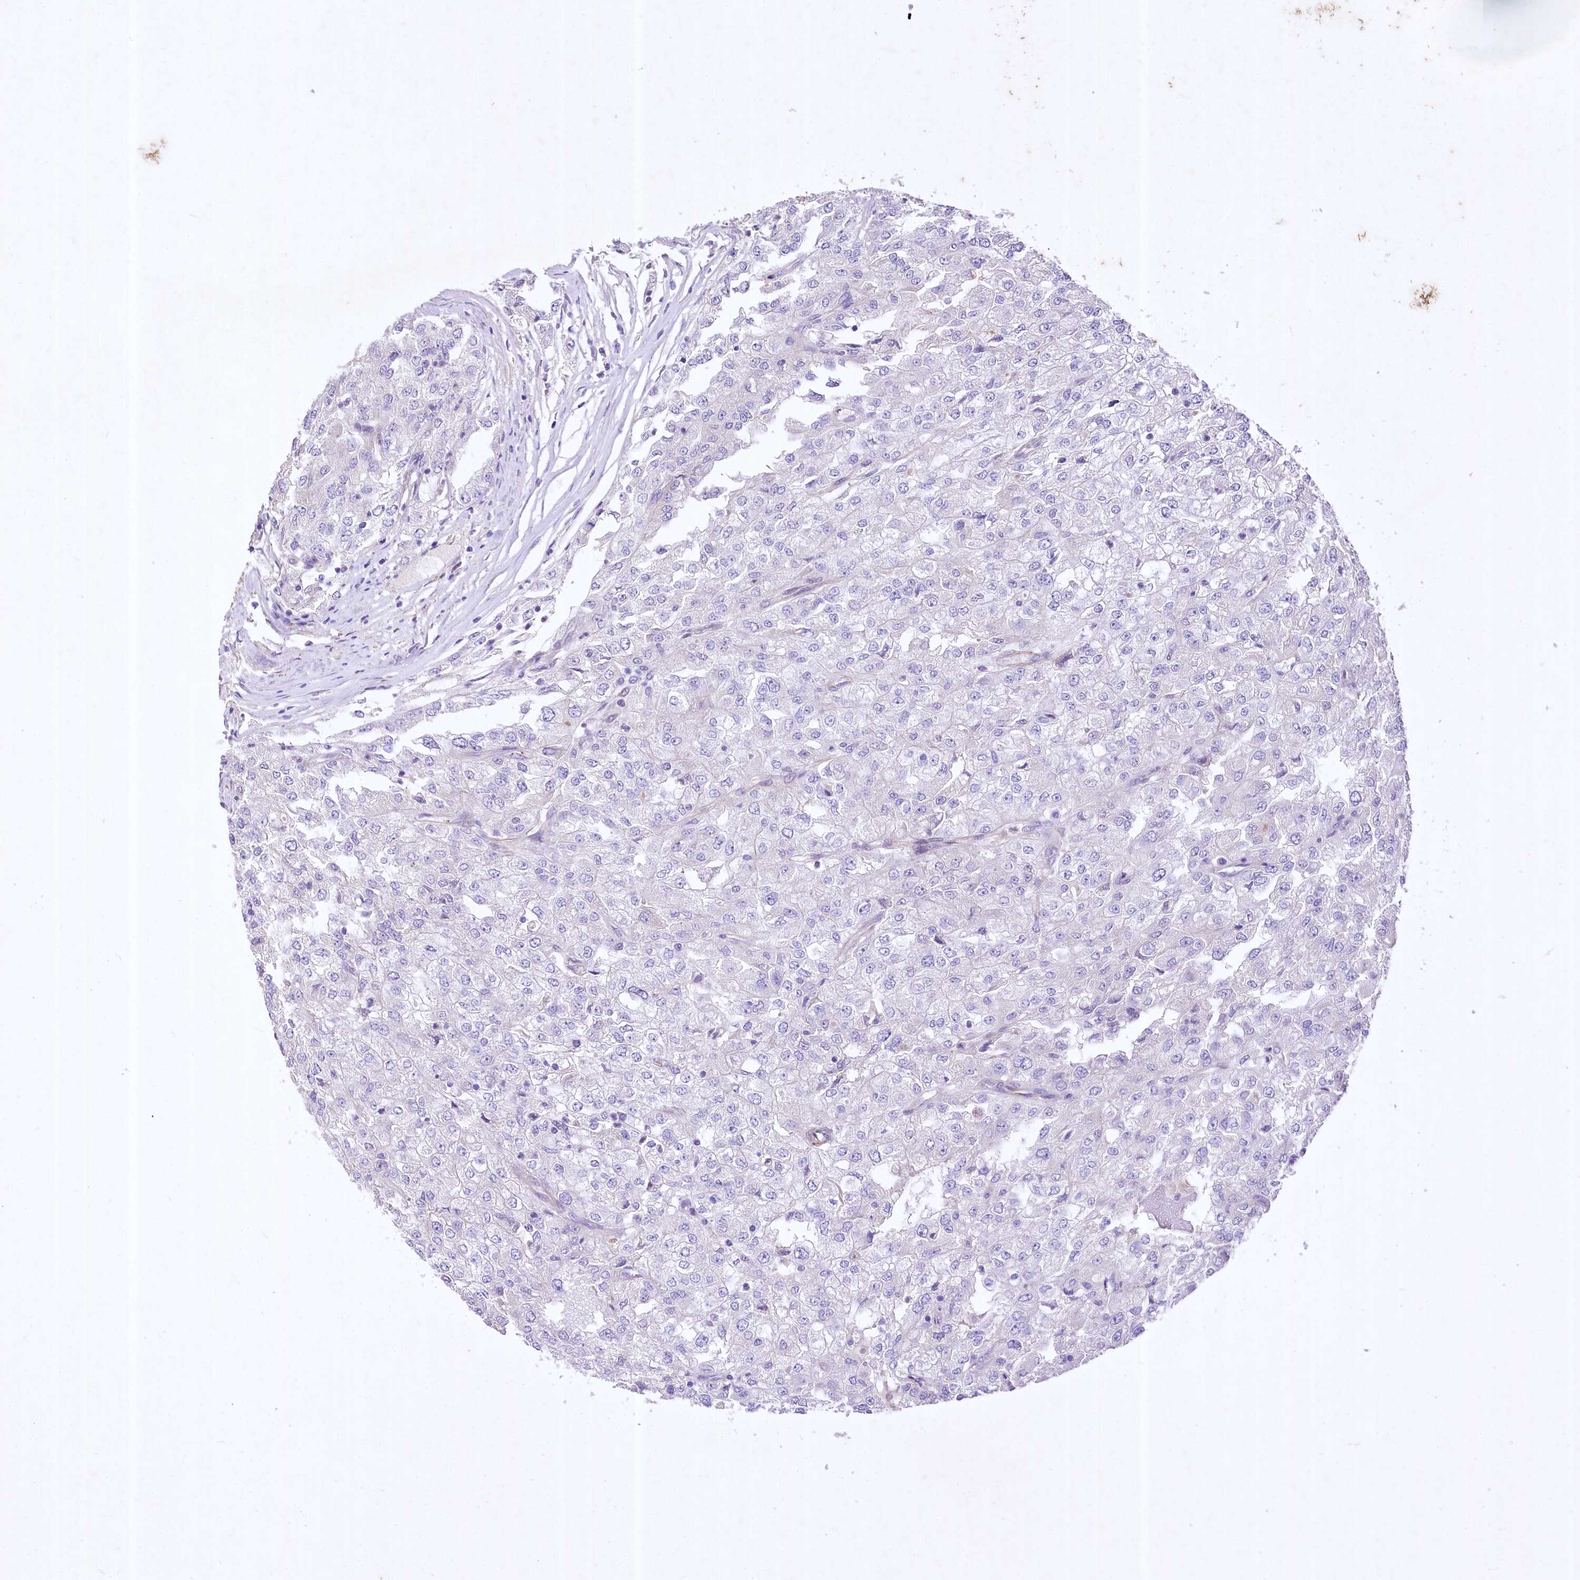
{"staining": {"intensity": "negative", "quantity": "none", "location": "none"}, "tissue": "renal cancer", "cell_type": "Tumor cells", "image_type": "cancer", "snomed": [{"axis": "morphology", "description": "Adenocarcinoma, NOS"}, {"axis": "topography", "description": "Kidney"}], "caption": "This is a image of immunohistochemistry staining of adenocarcinoma (renal), which shows no staining in tumor cells.", "gene": "RDH16", "patient": {"sex": "female", "age": 54}}